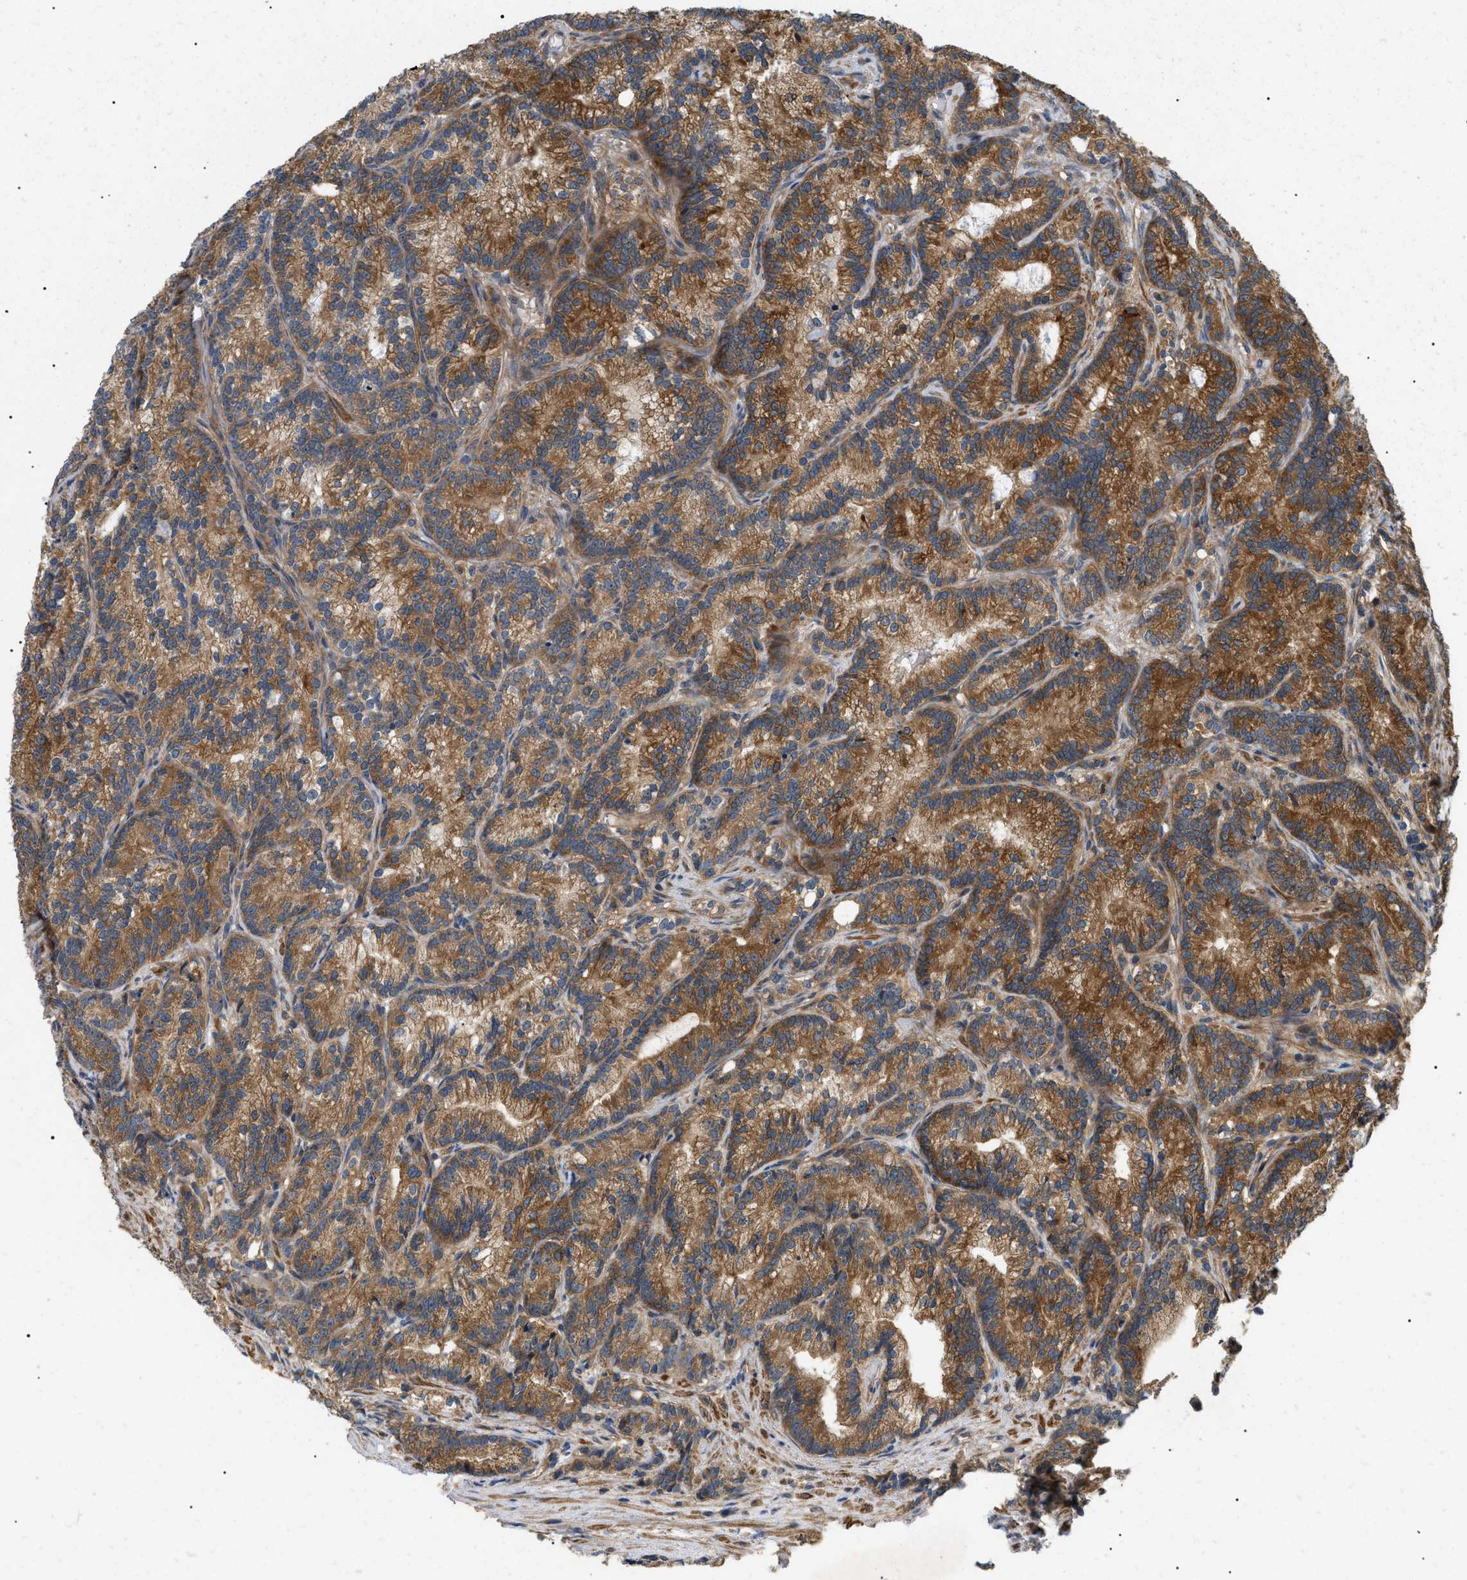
{"staining": {"intensity": "strong", "quantity": ">75%", "location": "cytoplasmic/membranous"}, "tissue": "prostate cancer", "cell_type": "Tumor cells", "image_type": "cancer", "snomed": [{"axis": "morphology", "description": "Adenocarcinoma, Low grade"}, {"axis": "topography", "description": "Prostate"}], "caption": "Protein staining by immunohistochemistry (IHC) exhibits strong cytoplasmic/membranous expression in about >75% of tumor cells in prostate low-grade adenocarcinoma. (DAB IHC with brightfield microscopy, high magnification).", "gene": "PPM1B", "patient": {"sex": "male", "age": 89}}